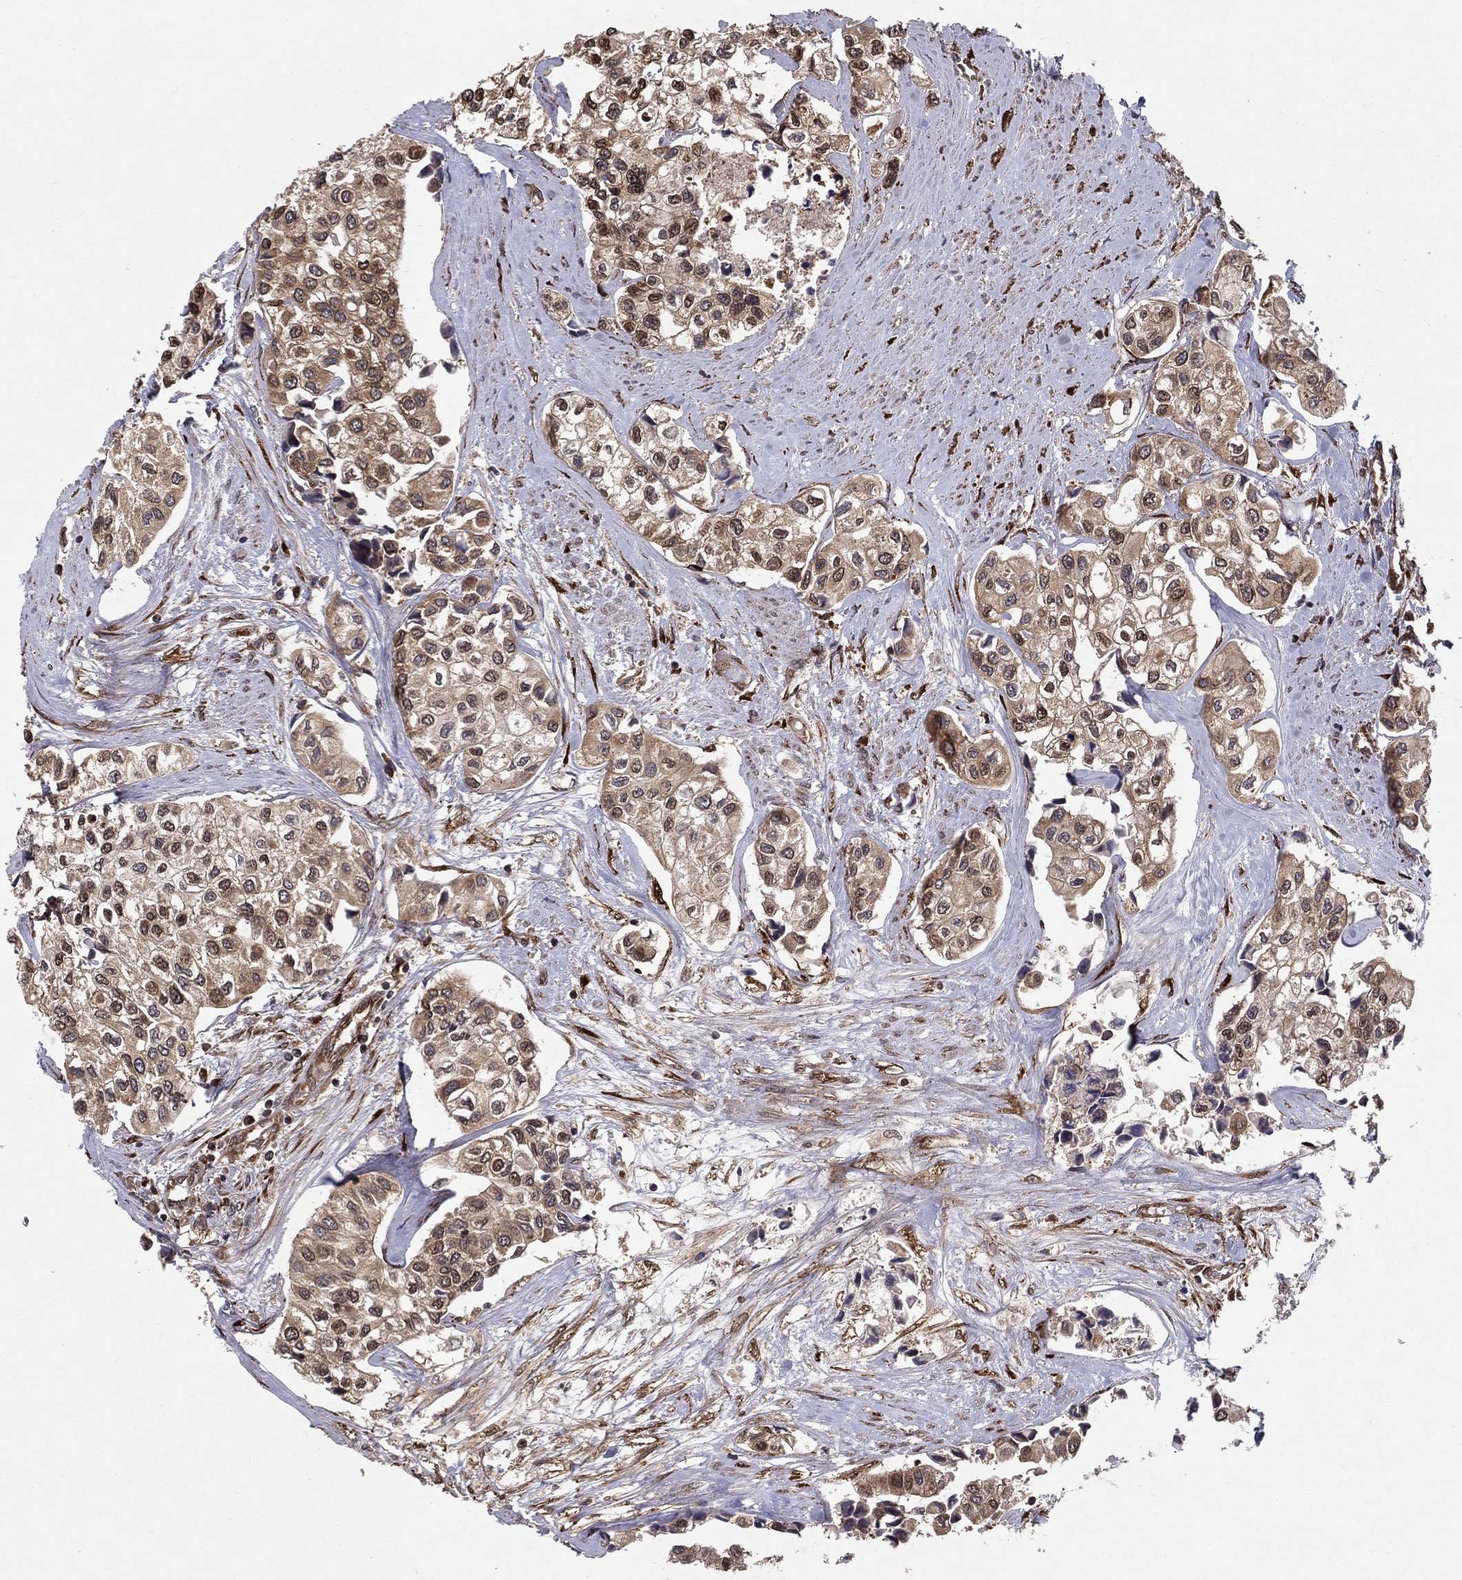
{"staining": {"intensity": "weak", "quantity": ">75%", "location": "cytoplasmic/membranous"}, "tissue": "urothelial cancer", "cell_type": "Tumor cells", "image_type": "cancer", "snomed": [{"axis": "morphology", "description": "Urothelial carcinoma, High grade"}, {"axis": "topography", "description": "Urinary bladder"}], "caption": "A micrograph showing weak cytoplasmic/membranous expression in about >75% of tumor cells in high-grade urothelial carcinoma, as visualized by brown immunohistochemical staining.", "gene": "CERS2", "patient": {"sex": "male", "age": 73}}